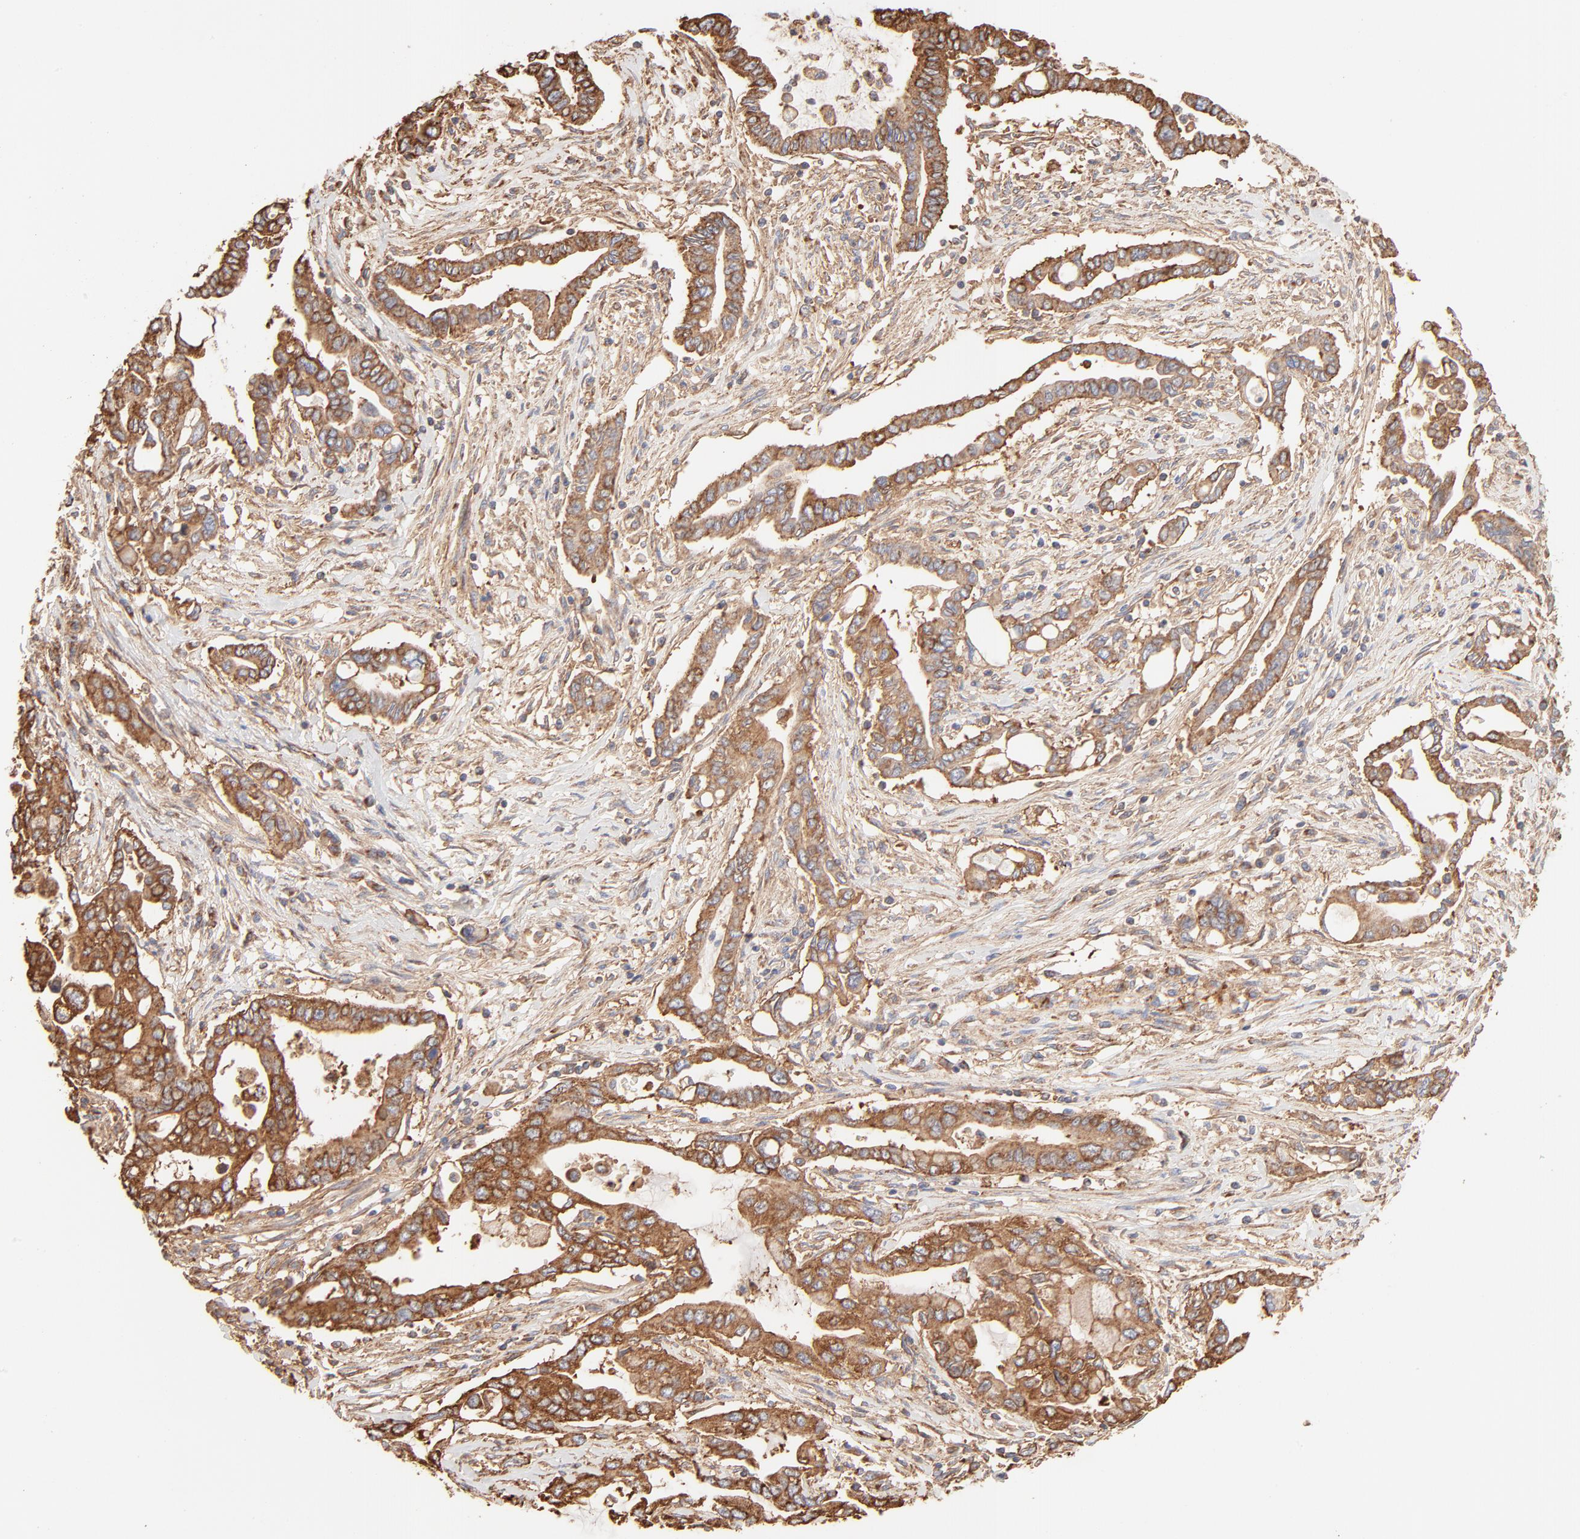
{"staining": {"intensity": "strong", "quantity": ">75%", "location": "cytoplasmic/membranous"}, "tissue": "pancreatic cancer", "cell_type": "Tumor cells", "image_type": "cancer", "snomed": [{"axis": "morphology", "description": "Adenocarcinoma, NOS"}, {"axis": "topography", "description": "Pancreas"}], "caption": "Immunohistochemistry (IHC) of human pancreatic cancer exhibits high levels of strong cytoplasmic/membranous expression in about >75% of tumor cells. Nuclei are stained in blue.", "gene": "CLTB", "patient": {"sex": "female", "age": 57}}